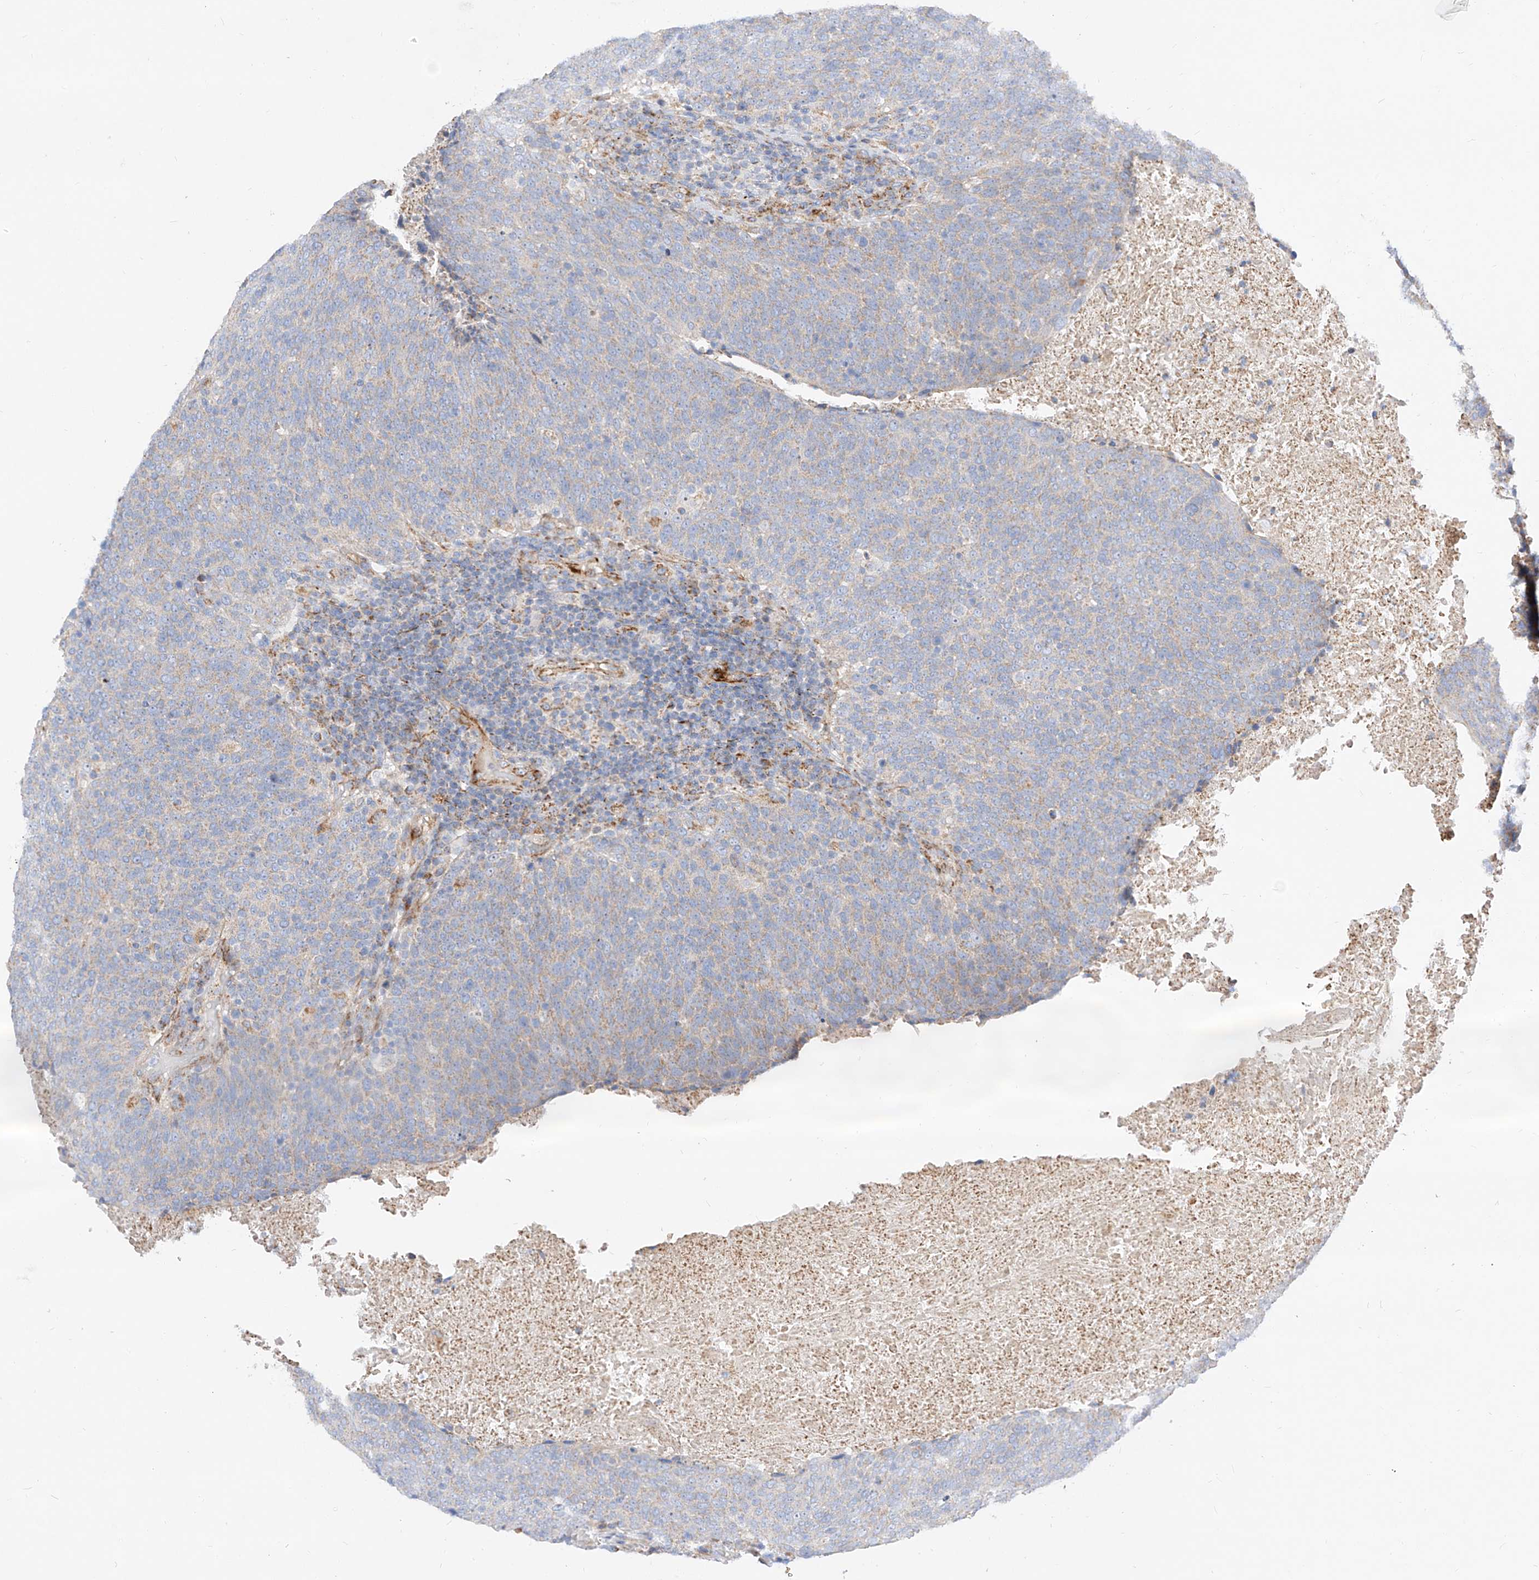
{"staining": {"intensity": "weak", "quantity": "25%-75%", "location": "cytoplasmic/membranous"}, "tissue": "head and neck cancer", "cell_type": "Tumor cells", "image_type": "cancer", "snomed": [{"axis": "morphology", "description": "Squamous cell carcinoma, NOS"}, {"axis": "morphology", "description": "Squamous cell carcinoma, metastatic, NOS"}, {"axis": "topography", "description": "Lymph node"}, {"axis": "topography", "description": "Head-Neck"}], "caption": "Tumor cells reveal weak cytoplasmic/membranous expression in approximately 25%-75% of cells in squamous cell carcinoma (head and neck).", "gene": "CST9", "patient": {"sex": "male", "age": 62}}